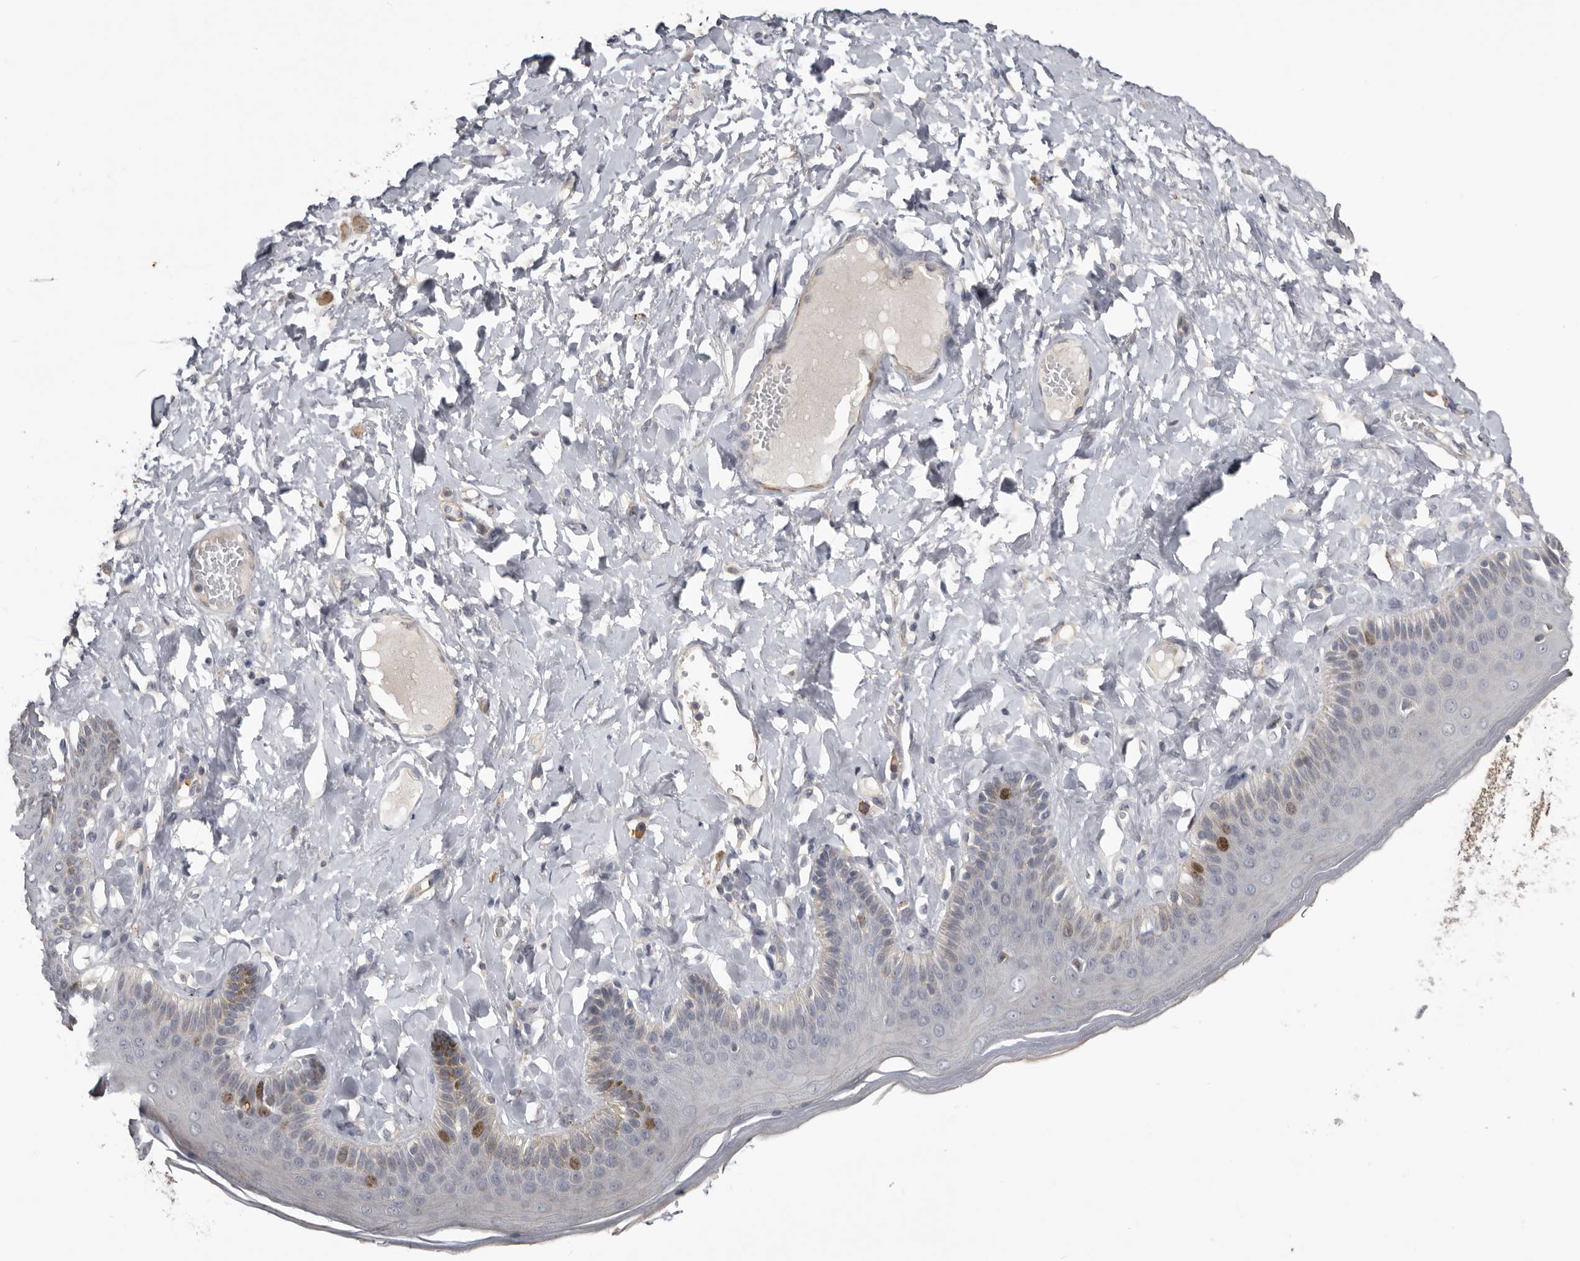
{"staining": {"intensity": "moderate", "quantity": "<25%", "location": "nuclear"}, "tissue": "skin", "cell_type": "Epidermal cells", "image_type": "normal", "snomed": [{"axis": "morphology", "description": "Normal tissue, NOS"}, {"axis": "topography", "description": "Anal"}], "caption": "Skin stained for a protein (brown) exhibits moderate nuclear positive staining in about <25% of epidermal cells.", "gene": "CDCA8", "patient": {"sex": "male", "age": 69}}